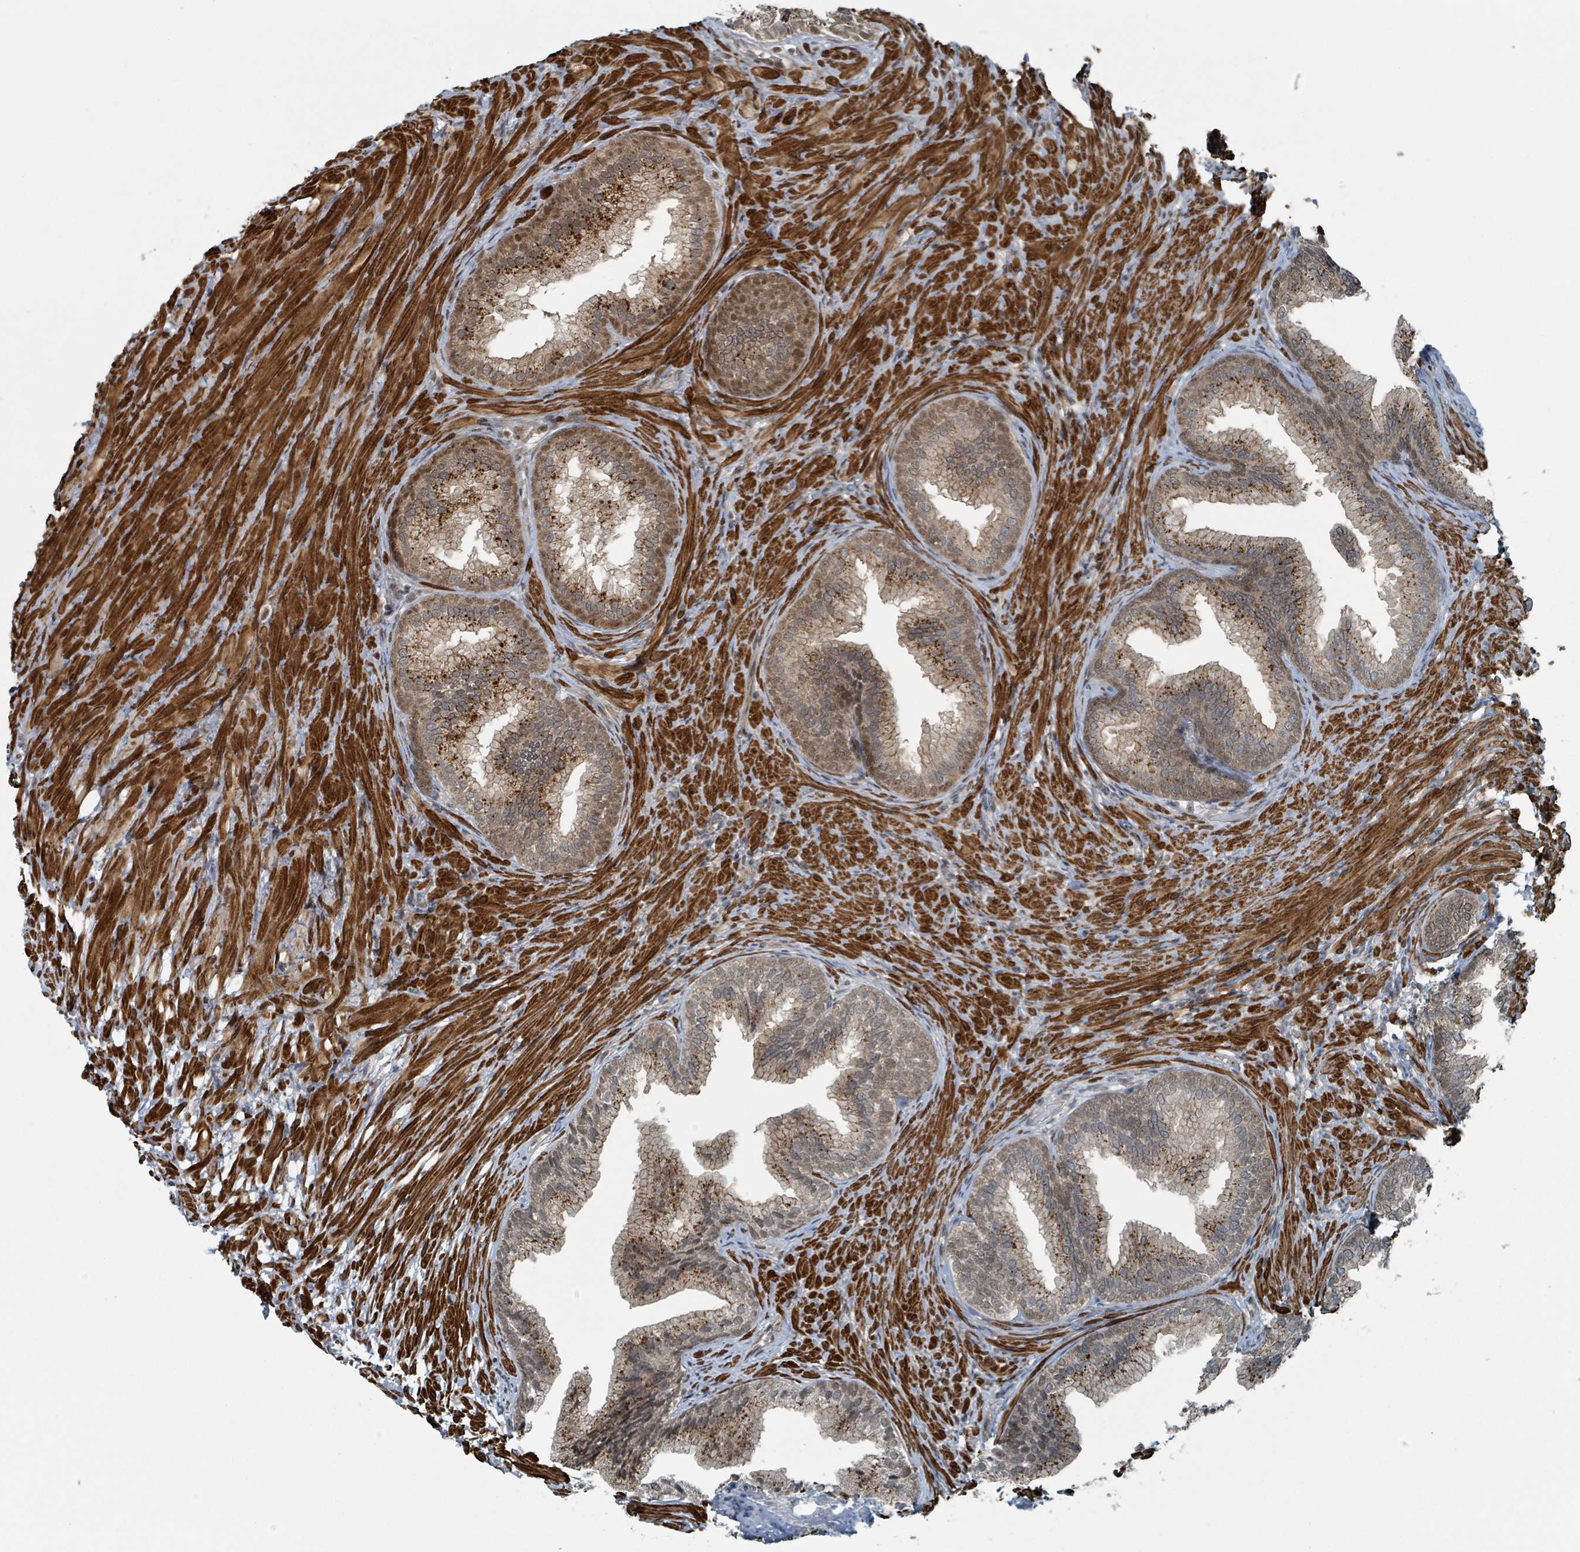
{"staining": {"intensity": "strong", "quantity": "25%-75%", "location": "cytoplasmic/membranous,nuclear"}, "tissue": "prostate", "cell_type": "Glandular cells", "image_type": "normal", "snomed": [{"axis": "morphology", "description": "Normal tissue, NOS"}, {"axis": "topography", "description": "Prostate"}], "caption": "Immunohistochemical staining of normal prostate exhibits high levels of strong cytoplasmic/membranous,nuclear staining in approximately 25%-75% of glandular cells.", "gene": "PHIP", "patient": {"sex": "male", "age": 76}}